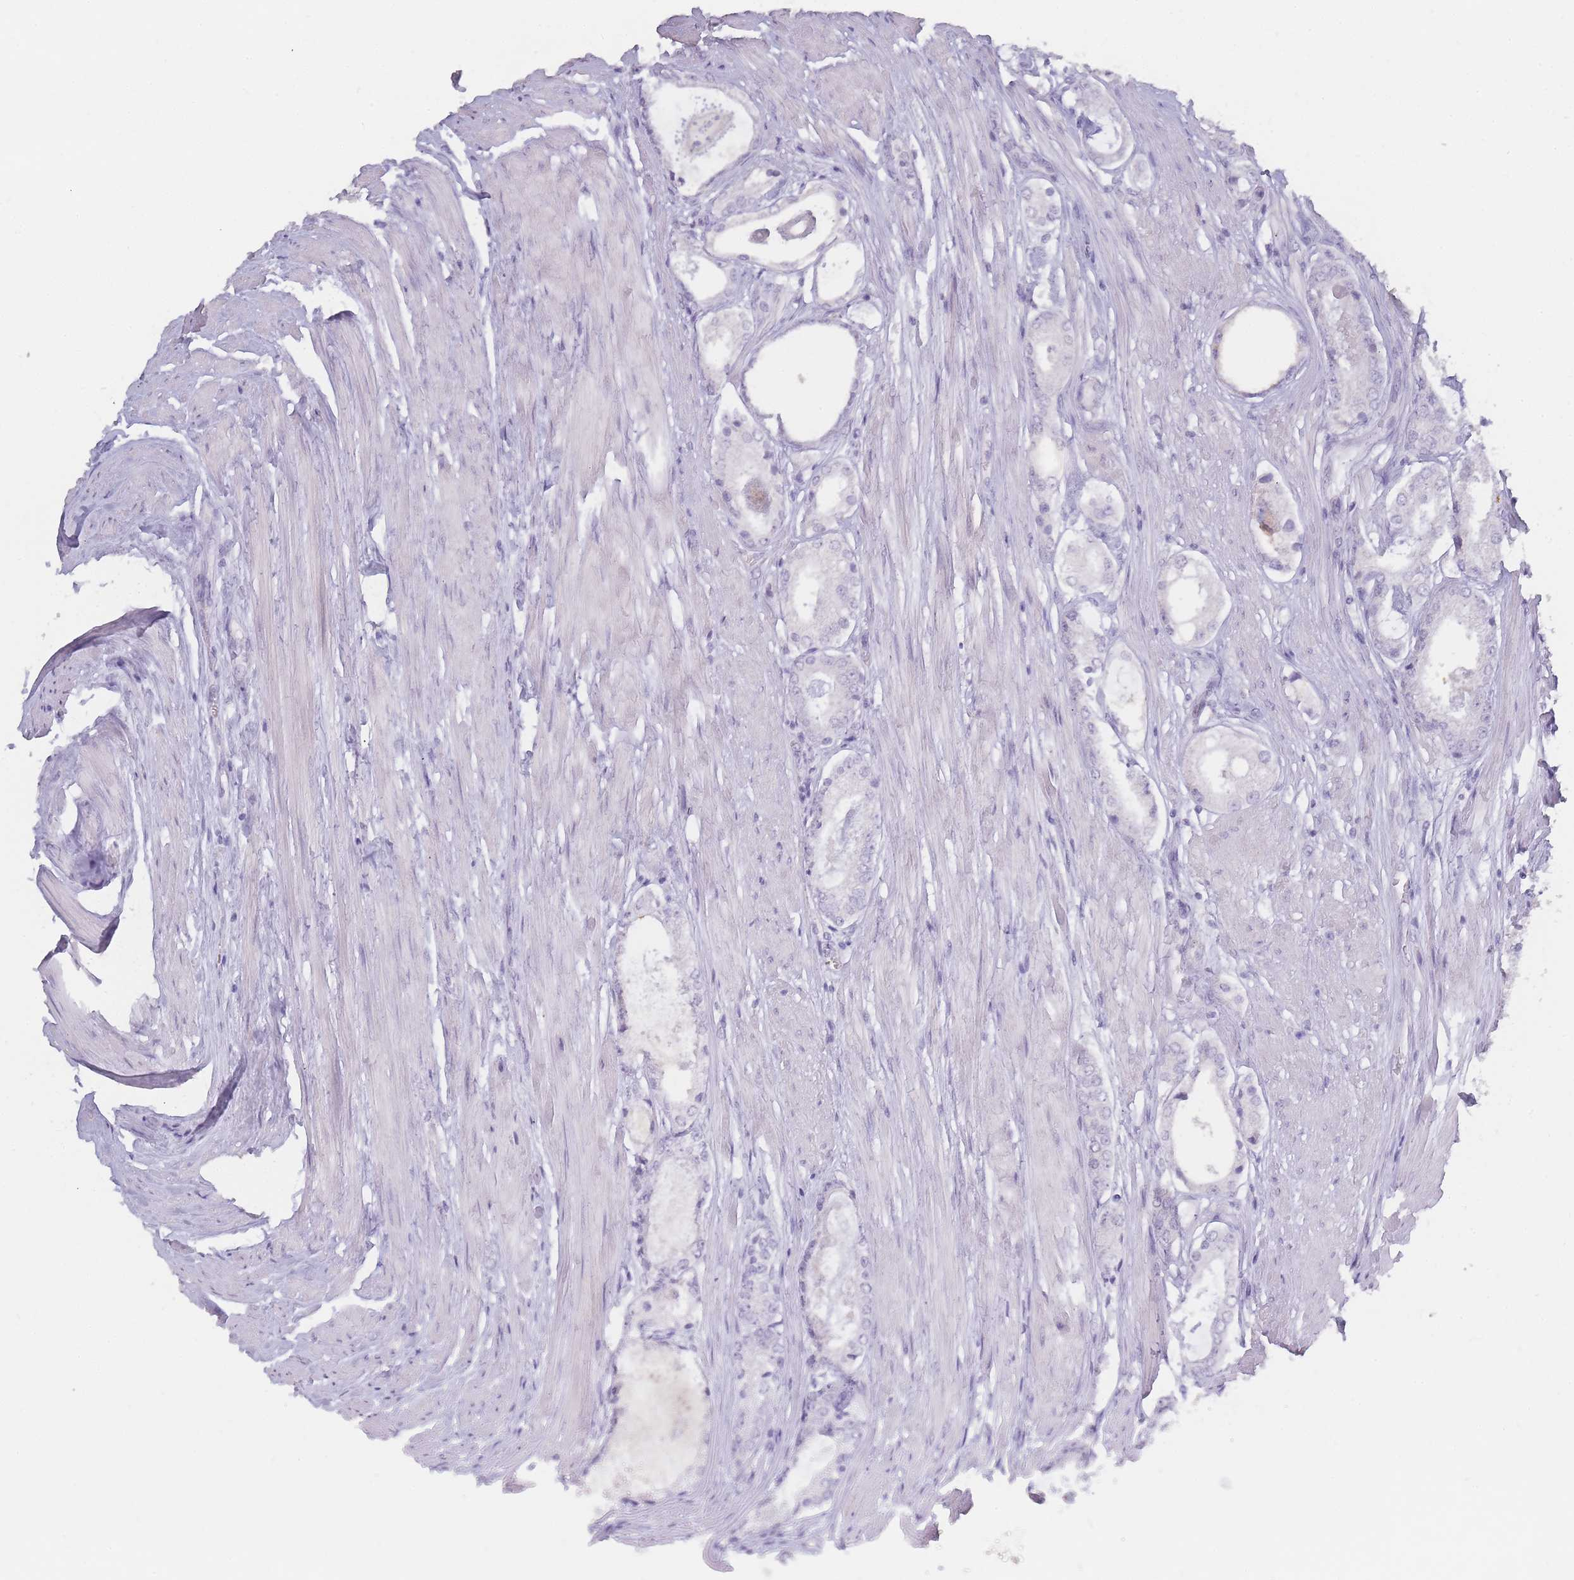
{"staining": {"intensity": "negative", "quantity": "none", "location": "none"}, "tissue": "prostate cancer", "cell_type": "Tumor cells", "image_type": "cancer", "snomed": [{"axis": "morphology", "description": "Adenocarcinoma, Low grade"}, {"axis": "topography", "description": "Prostate"}], "caption": "The histopathology image demonstrates no staining of tumor cells in prostate cancer (adenocarcinoma (low-grade)). (DAB immunohistochemistry visualized using brightfield microscopy, high magnification).", "gene": "INS", "patient": {"sex": "male", "age": 68}}